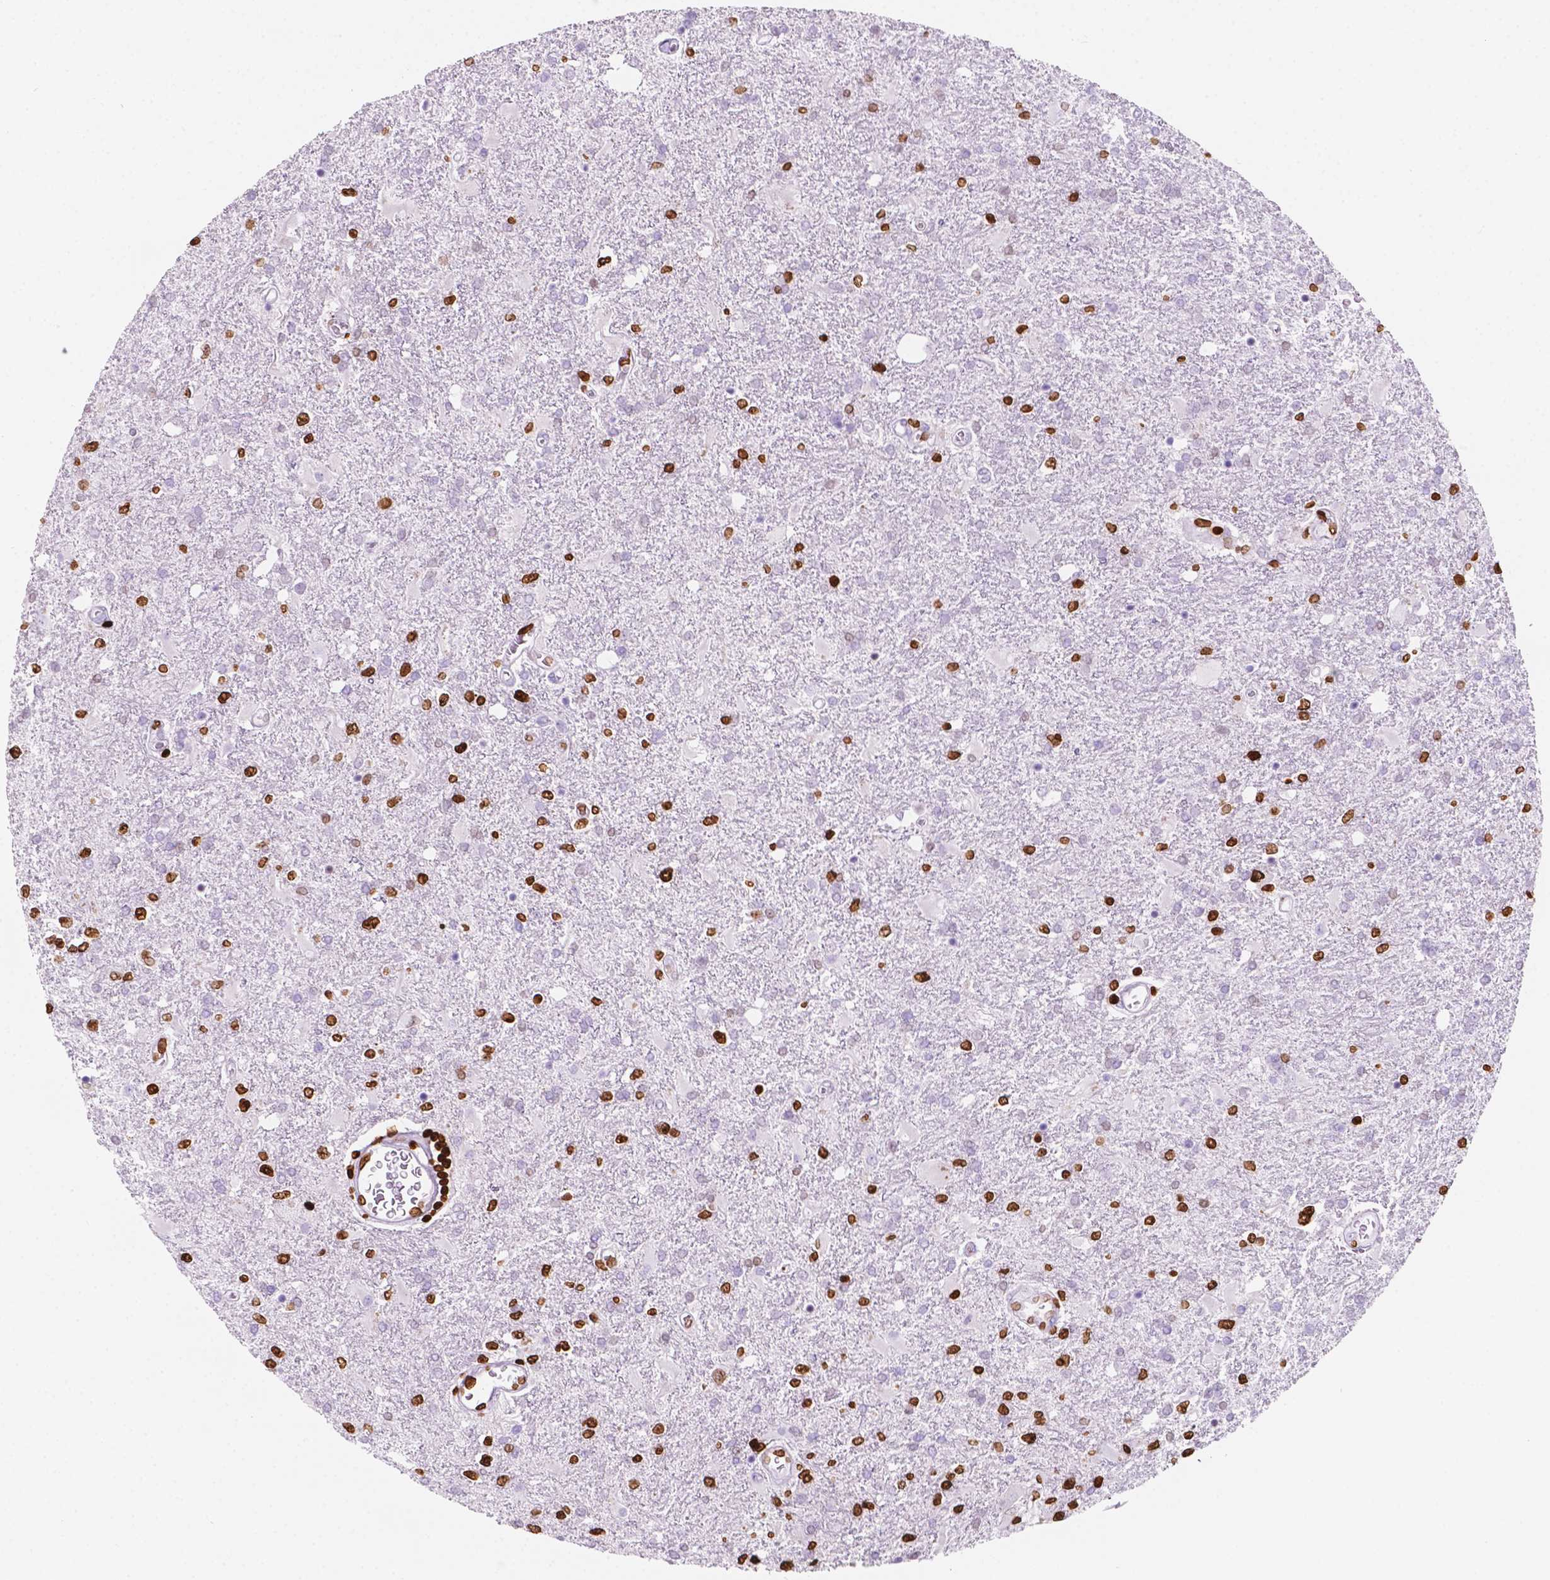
{"staining": {"intensity": "strong", "quantity": "<25%", "location": "nuclear"}, "tissue": "glioma", "cell_type": "Tumor cells", "image_type": "cancer", "snomed": [{"axis": "morphology", "description": "Glioma, malignant, High grade"}, {"axis": "topography", "description": "Cerebral cortex"}], "caption": "This is a micrograph of immunohistochemistry (IHC) staining of glioma, which shows strong staining in the nuclear of tumor cells.", "gene": "CBY3", "patient": {"sex": "male", "age": 79}}